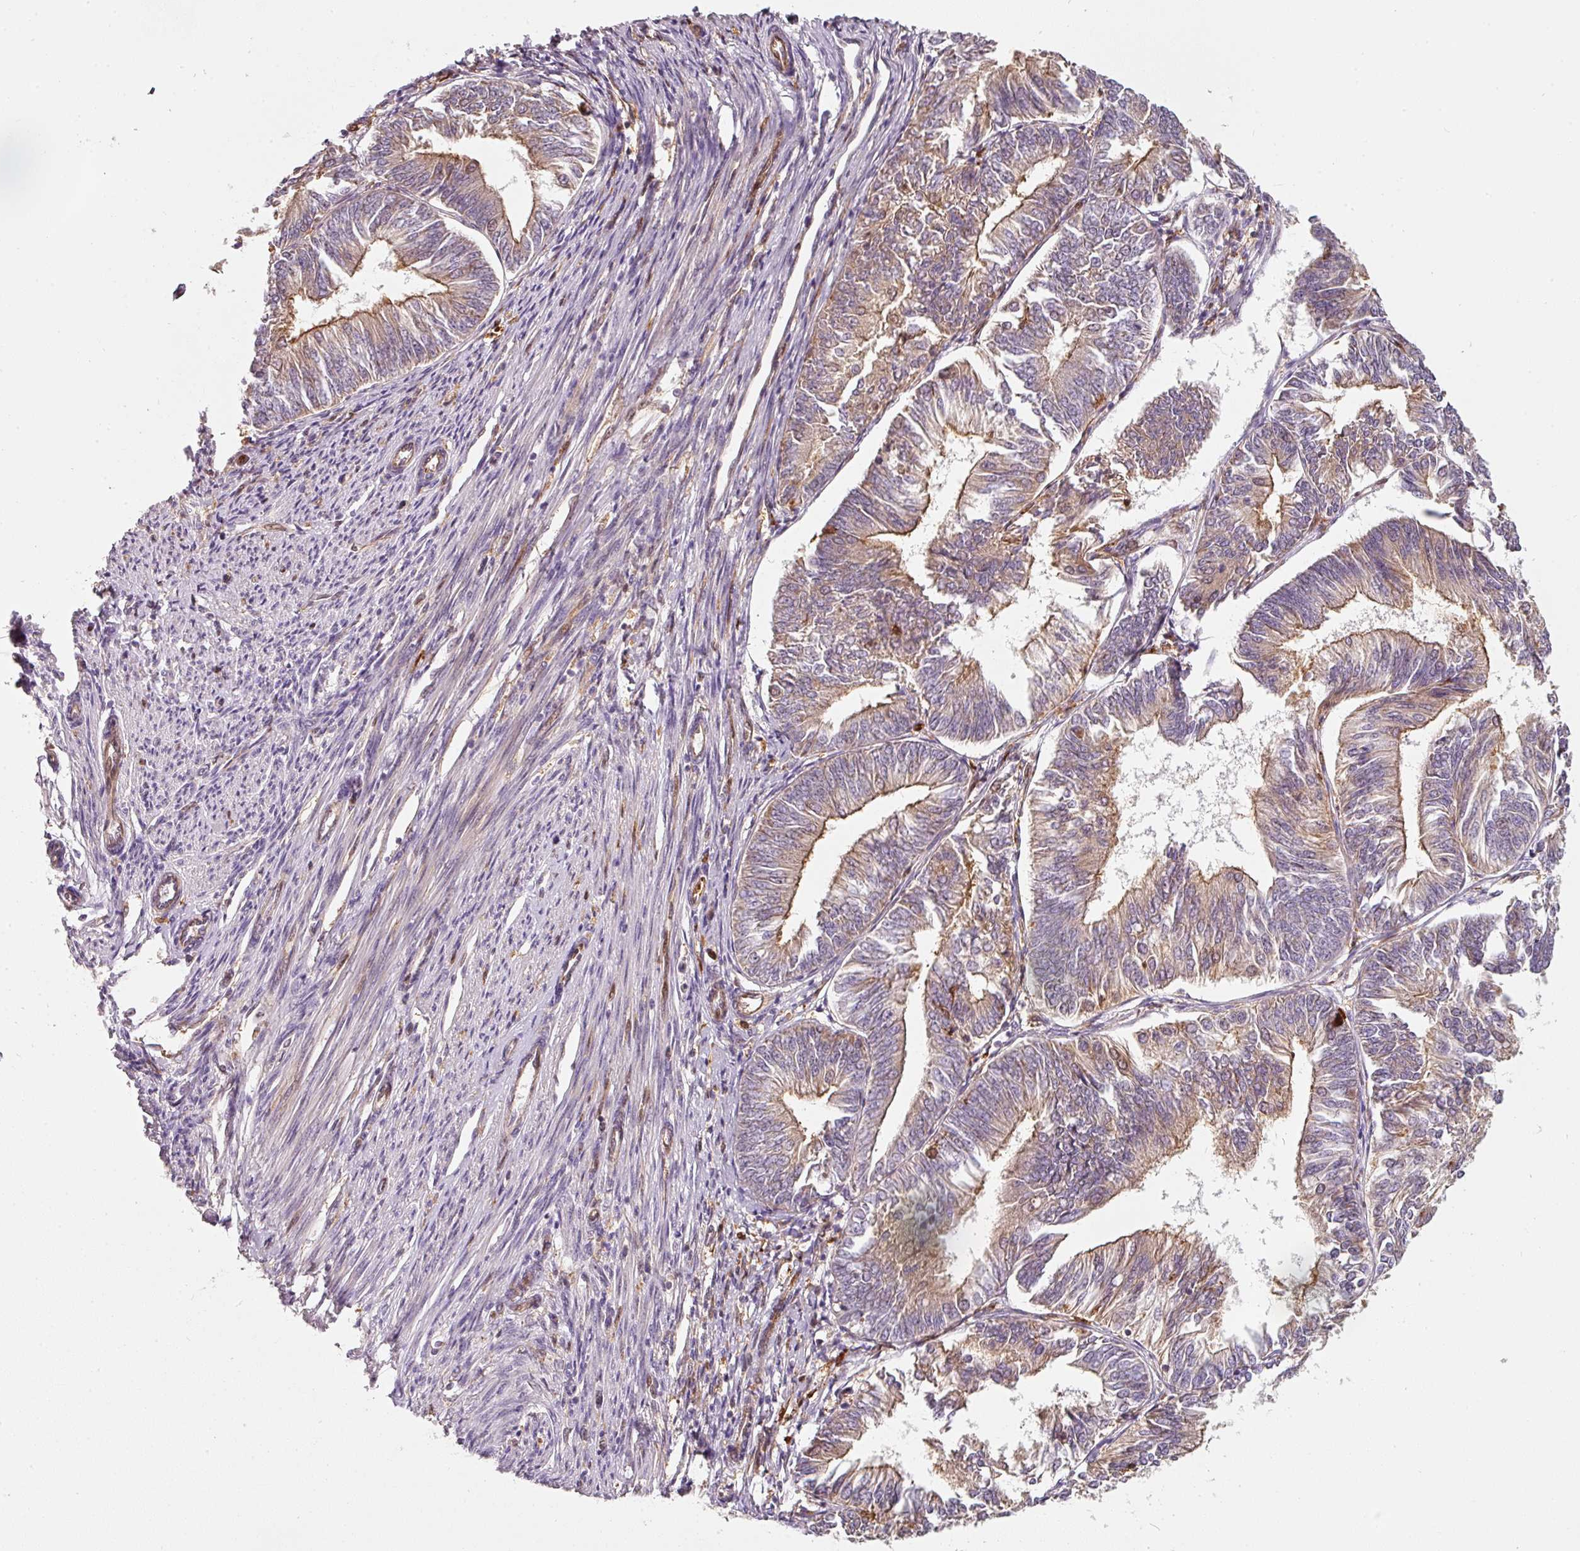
{"staining": {"intensity": "moderate", "quantity": "25%-75%", "location": "cytoplasmic/membranous"}, "tissue": "endometrial cancer", "cell_type": "Tumor cells", "image_type": "cancer", "snomed": [{"axis": "morphology", "description": "Adenocarcinoma, NOS"}, {"axis": "topography", "description": "Endometrium"}], "caption": "Approximately 25%-75% of tumor cells in human endometrial cancer exhibit moderate cytoplasmic/membranous protein positivity as visualized by brown immunohistochemical staining.", "gene": "IQGAP2", "patient": {"sex": "female", "age": 58}}